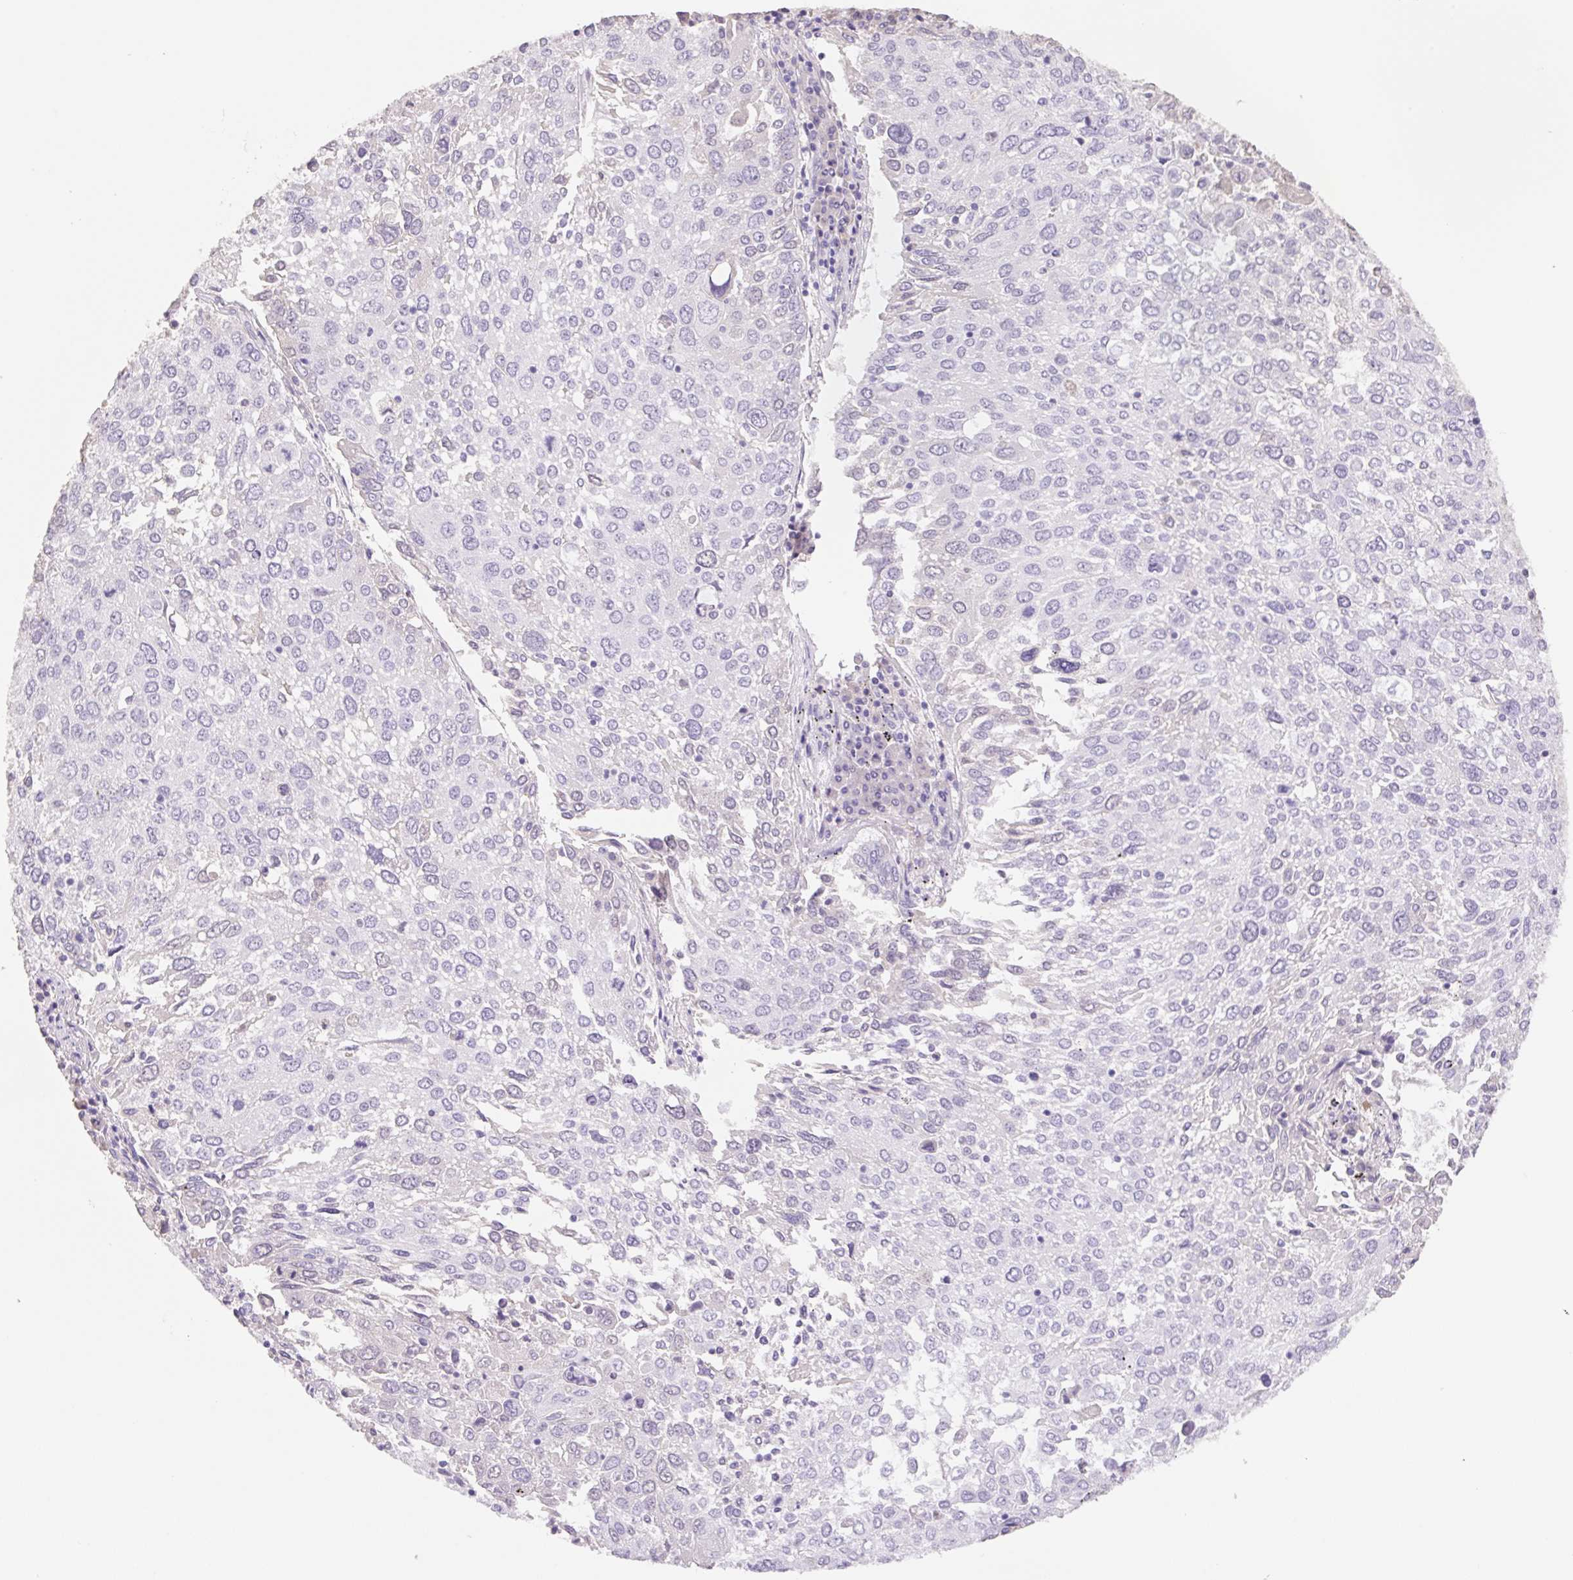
{"staining": {"intensity": "negative", "quantity": "none", "location": "none"}, "tissue": "lung cancer", "cell_type": "Tumor cells", "image_type": "cancer", "snomed": [{"axis": "morphology", "description": "Squamous cell carcinoma, NOS"}, {"axis": "topography", "description": "Lung"}], "caption": "This is an immunohistochemistry image of lung squamous cell carcinoma. There is no staining in tumor cells.", "gene": "HCRTR2", "patient": {"sex": "male", "age": 65}}